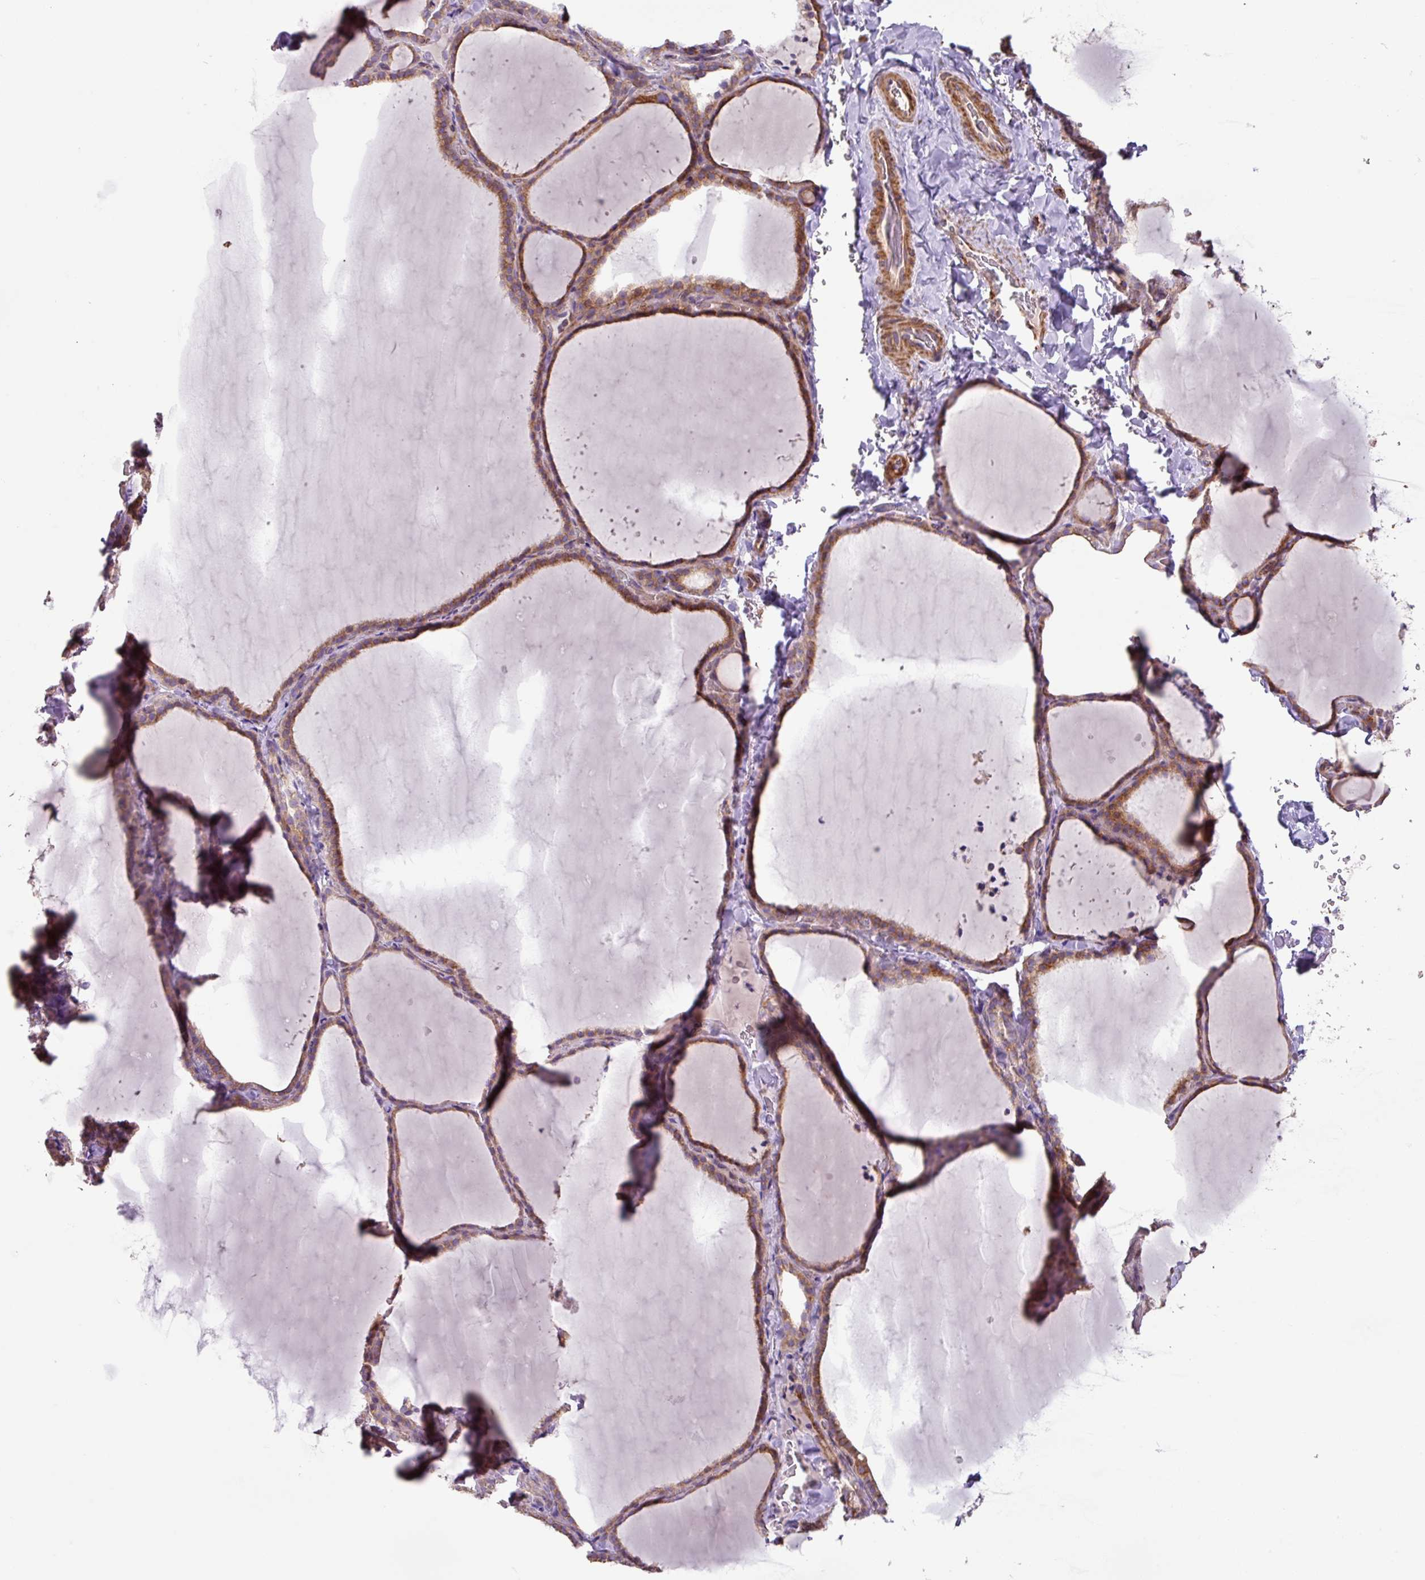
{"staining": {"intensity": "weak", "quantity": ">75%", "location": "cytoplasmic/membranous"}, "tissue": "thyroid gland", "cell_type": "Glandular cells", "image_type": "normal", "snomed": [{"axis": "morphology", "description": "Normal tissue, NOS"}, {"axis": "topography", "description": "Thyroid gland"}], "caption": "This micrograph reveals immunohistochemistry (IHC) staining of unremarkable human thyroid gland, with low weak cytoplasmic/membranous positivity in approximately >75% of glandular cells.", "gene": "MRRF", "patient": {"sex": "female", "age": 22}}